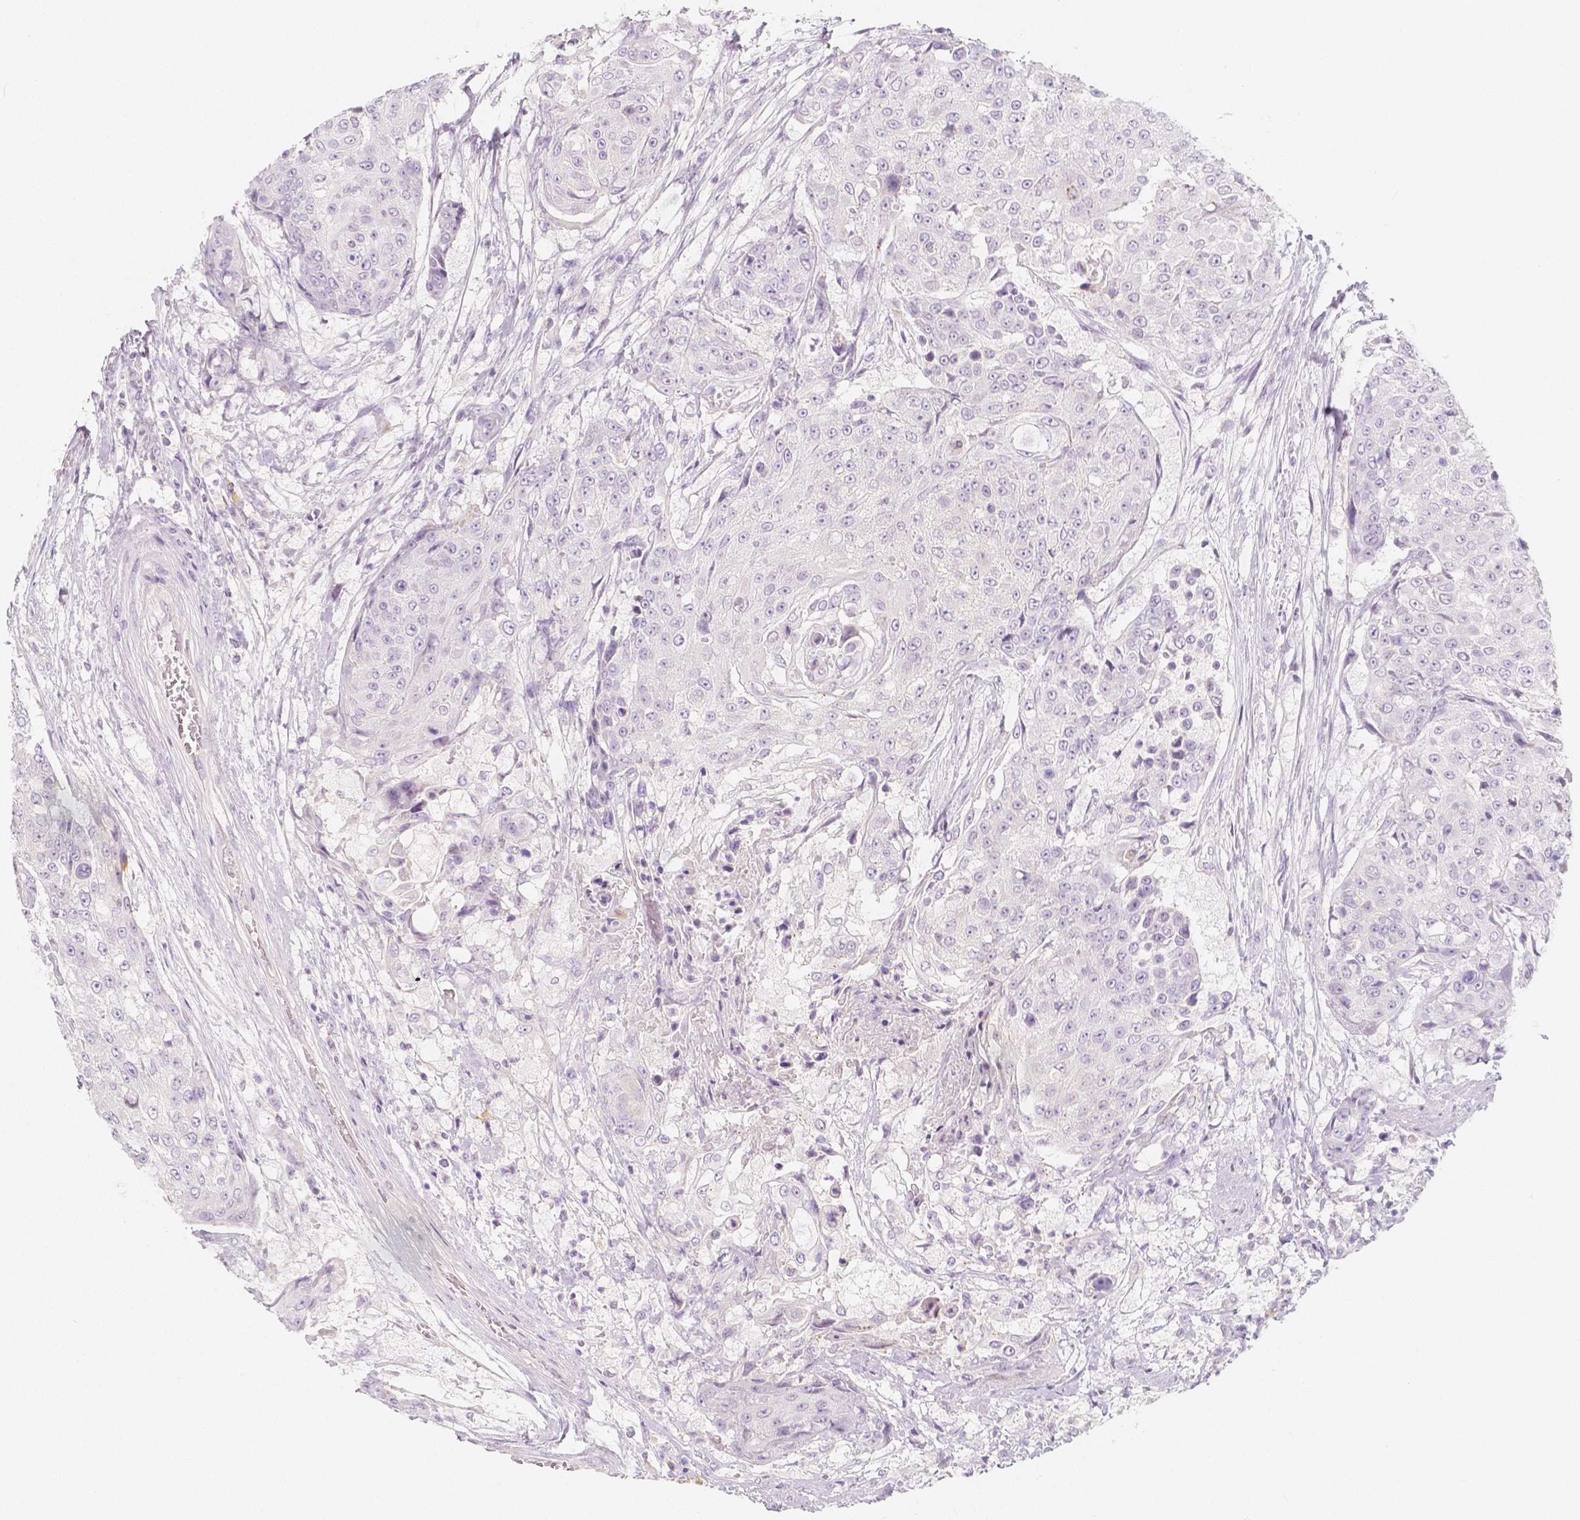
{"staining": {"intensity": "negative", "quantity": "none", "location": "none"}, "tissue": "urothelial cancer", "cell_type": "Tumor cells", "image_type": "cancer", "snomed": [{"axis": "morphology", "description": "Urothelial carcinoma, High grade"}, {"axis": "topography", "description": "Urinary bladder"}], "caption": "A histopathology image of urothelial carcinoma (high-grade) stained for a protein displays no brown staining in tumor cells.", "gene": "BATF", "patient": {"sex": "female", "age": 63}}